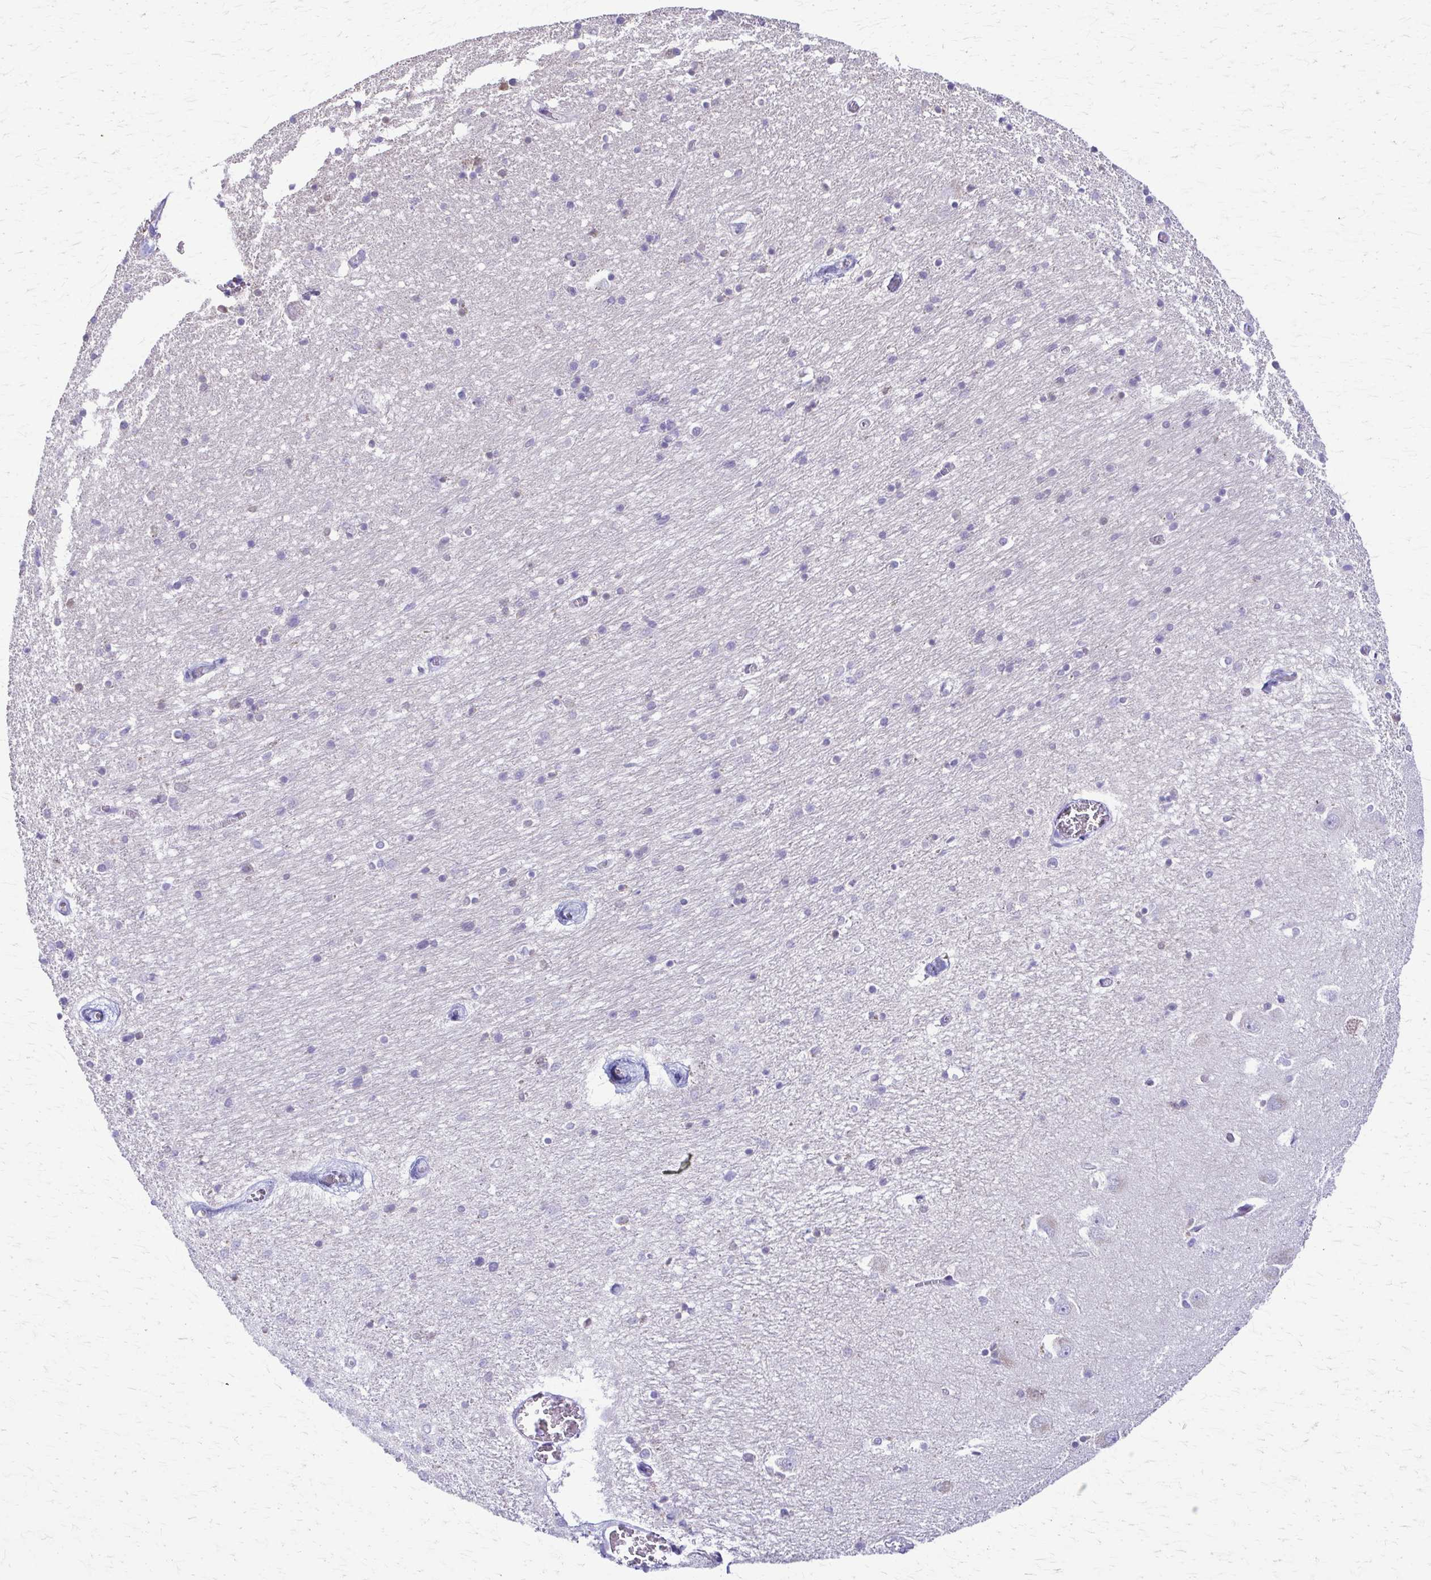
{"staining": {"intensity": "negative", "quantity": "none", "location": "none"}, "tissue": "caudate", "cell_type": "Glial cells", "image_type": "normal", "snomed": [{"axis": "morphology", "description": "Normal tissue, NOS"}, {"axis": "topography", "description": "Lateral ventricle wall"}, {"axis": "topography", "description": "Hippocampus"}], "caption": "This is a image of immunohistochemistry staining of unremarkable caudate, which shows no expression in glial cells. (Stains: DAB (3,3'-diaminobenzidine) immunohistochemistry with hematoxylin counter stain, Microscopy: brightfield microscopy at high magnification).", "gene": "SAMD13", "patient": {"sex": "female", "age": 63}}